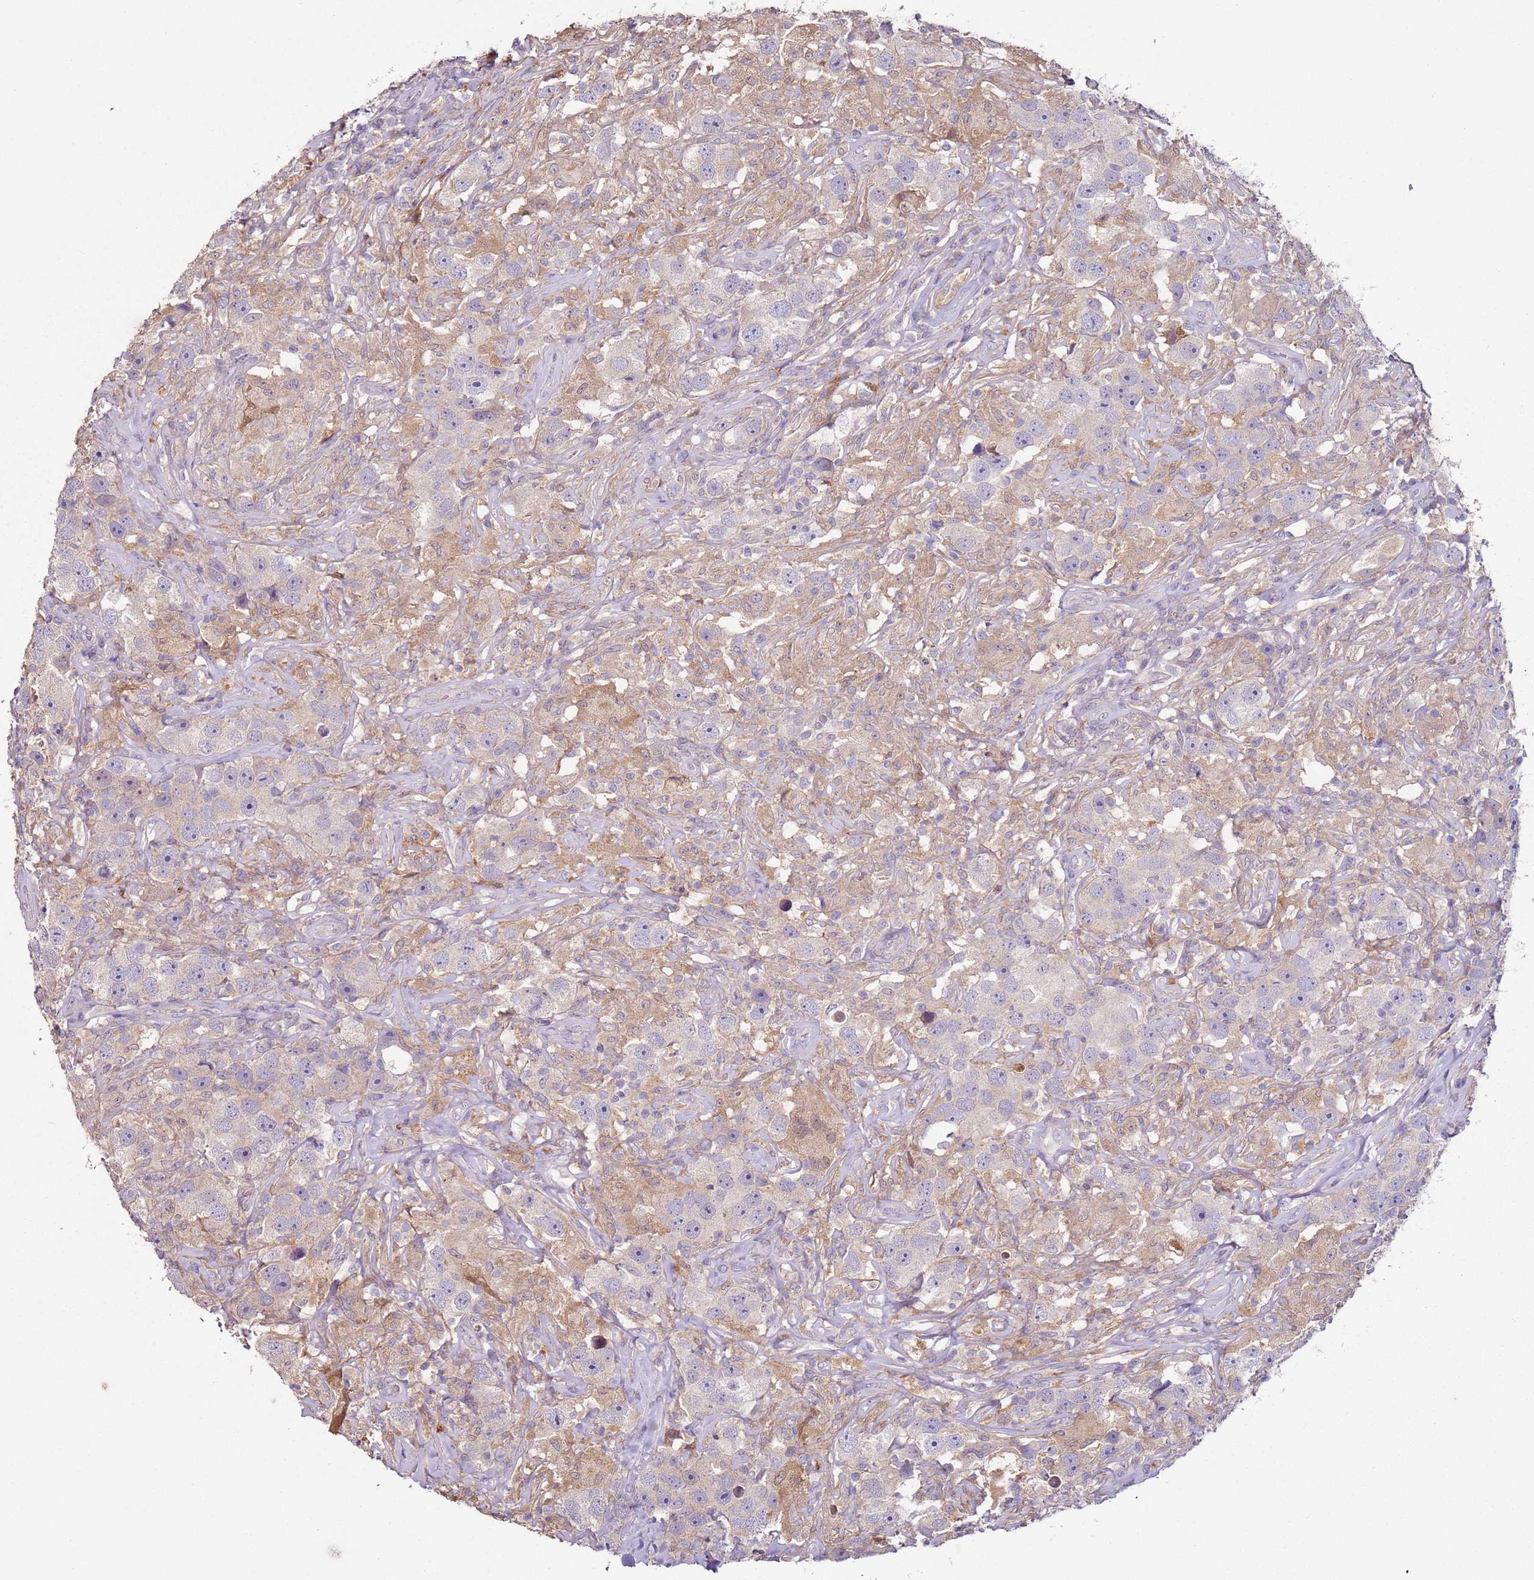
{"staining": {"intensity": "weak", "quantity": "<25%", "location": "cytoplasmic/membranous"}, "tissue": "testis cancer", "cell_type": "Tumor cells", "image_type": "cancer", "snomed": [{"axis": "morphology", "description": "Seminoma, NOS"}, {"axis": "topography", "description": "Testis"}], "caption": "Human seminoma (testis) stained for a protein using IHC shows no positivity in tumor cells.", "gene": "MDH1", "patient": {"sex": "male", "age": 49}}